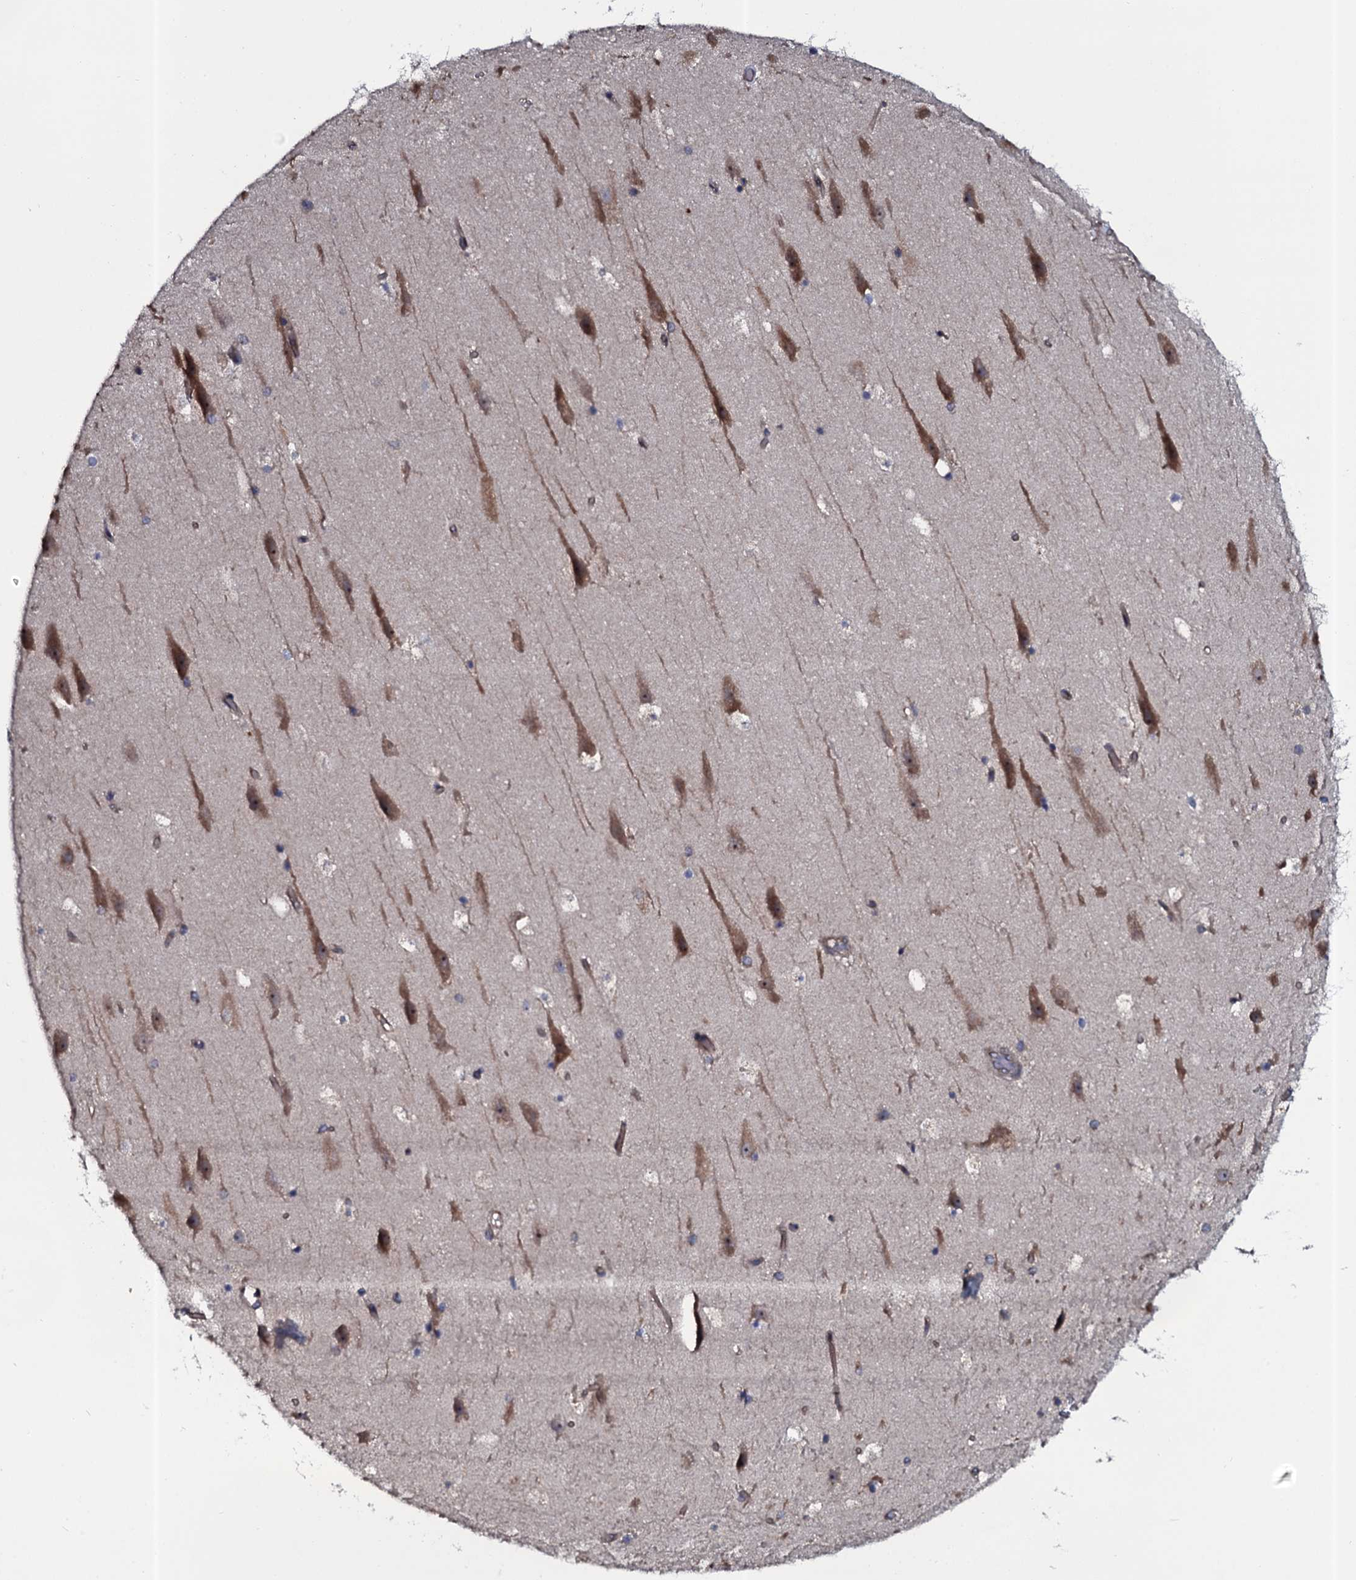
{"staining": {"intensity": "weak", "quantity": "<25%", "location": "cytoplasmic/membranous"}, "tissue": "hippocampus", "cell_type": "Glial cells", "image_type": "normal", "snomed": [{"axis": "morphology", "description": "Normal tissue, NOS"}, {"axis": "topography", "description": "Hippocampus"}], "caption": "The photomicrograph reveals no staining of glial cells in benign hippocampus.", "gene": "TMEM151A", "patient": {"sex": "female", "age": 52}}